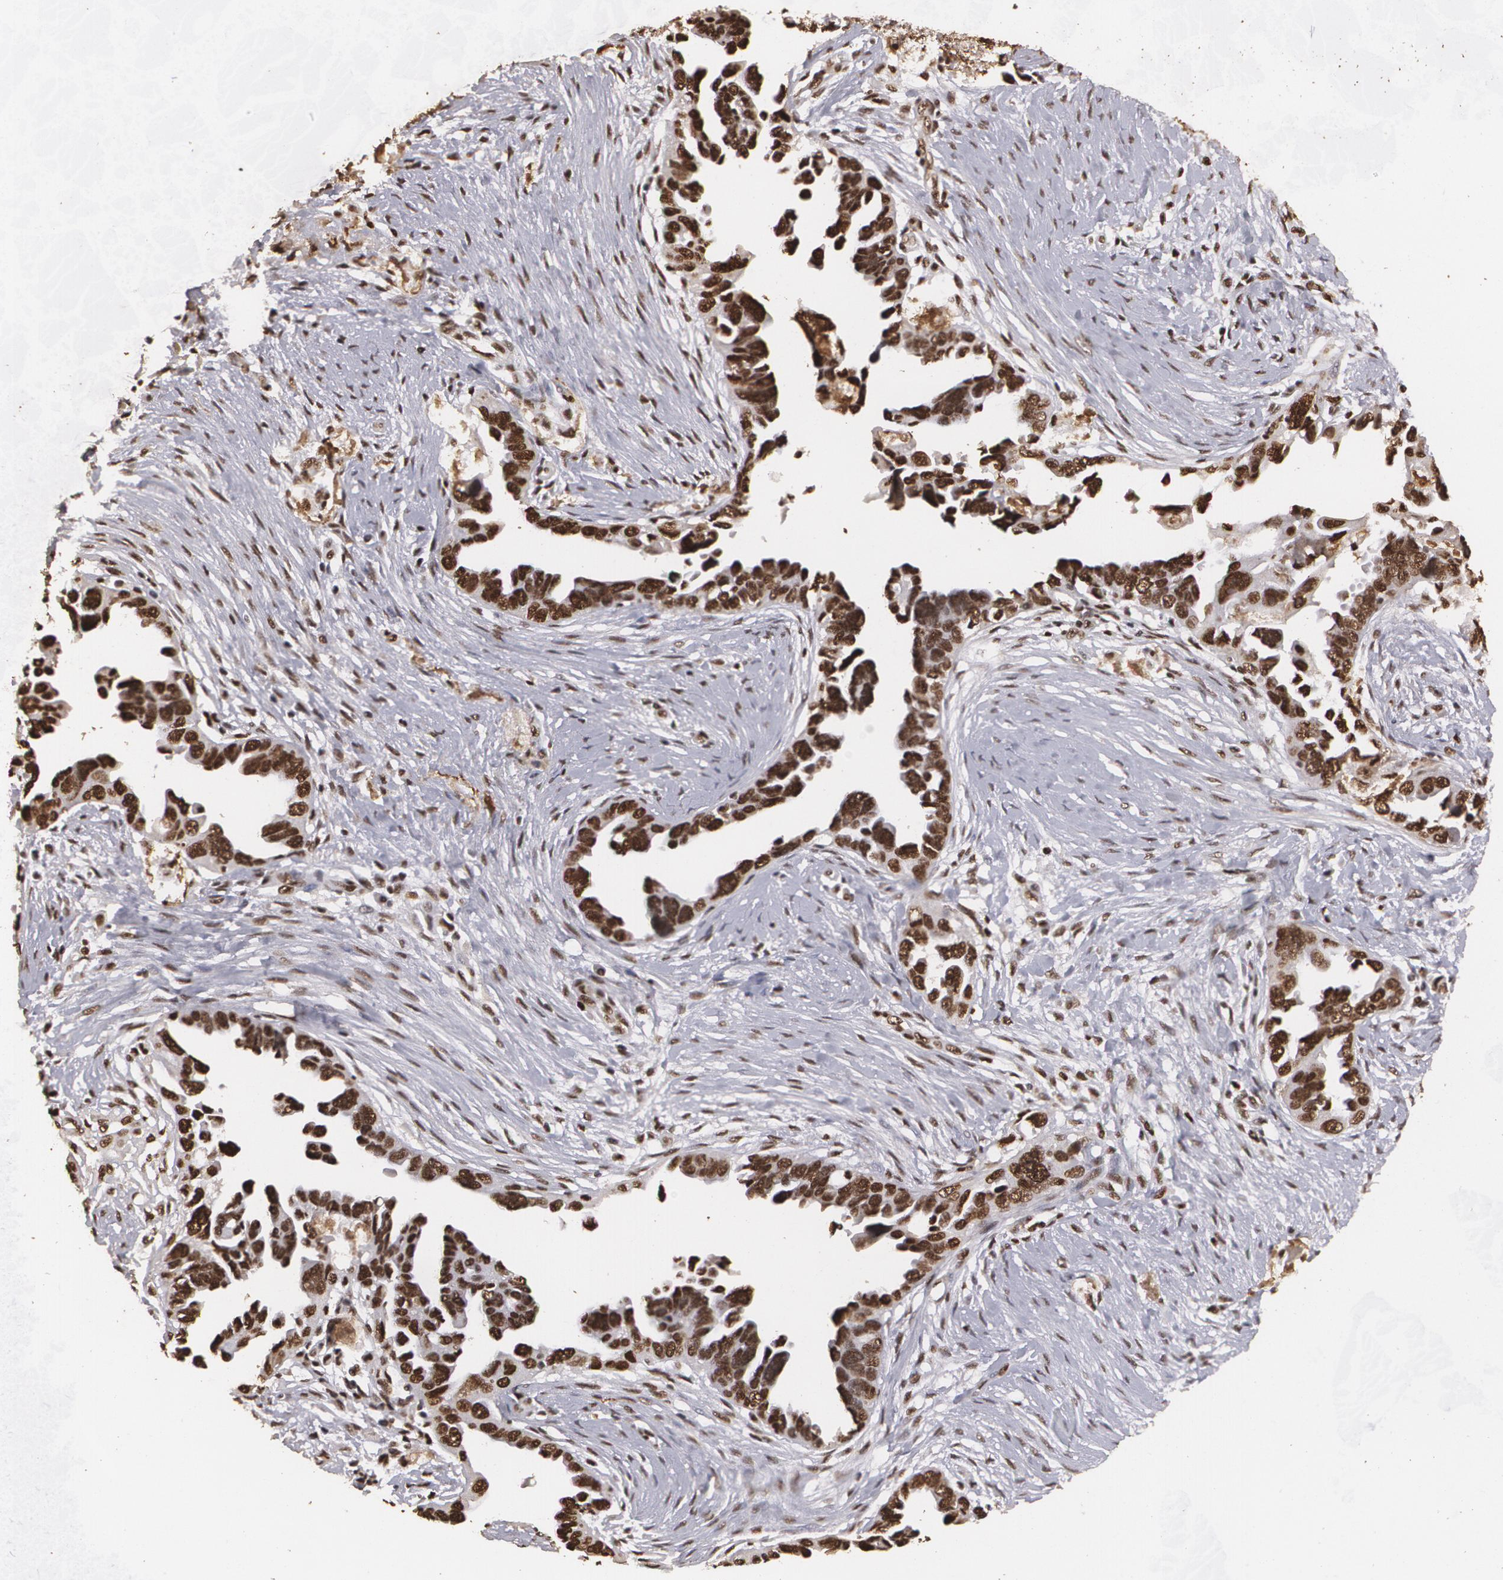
{"staining": {"intensity": "strong", "quantity": ">75%", "location": "cytoplasmic/membranous,nuclear"}, "tissue": "ovarian cancer", "cell_type": "Tumor cells", "image_type": "cancer", "snomed": [{"axis": "morphology", "description": "Cystadenocarcinoma, serous, NOS"}, {"axis": "topography", "description": "Ovary"}], "caption": "Human ovarian serous cystadenocarcinoma stained with a protein marker shows strong staining in tumor cells.", "gene": "RCOR1", "patient": {"sex": "female", "age": 63}}